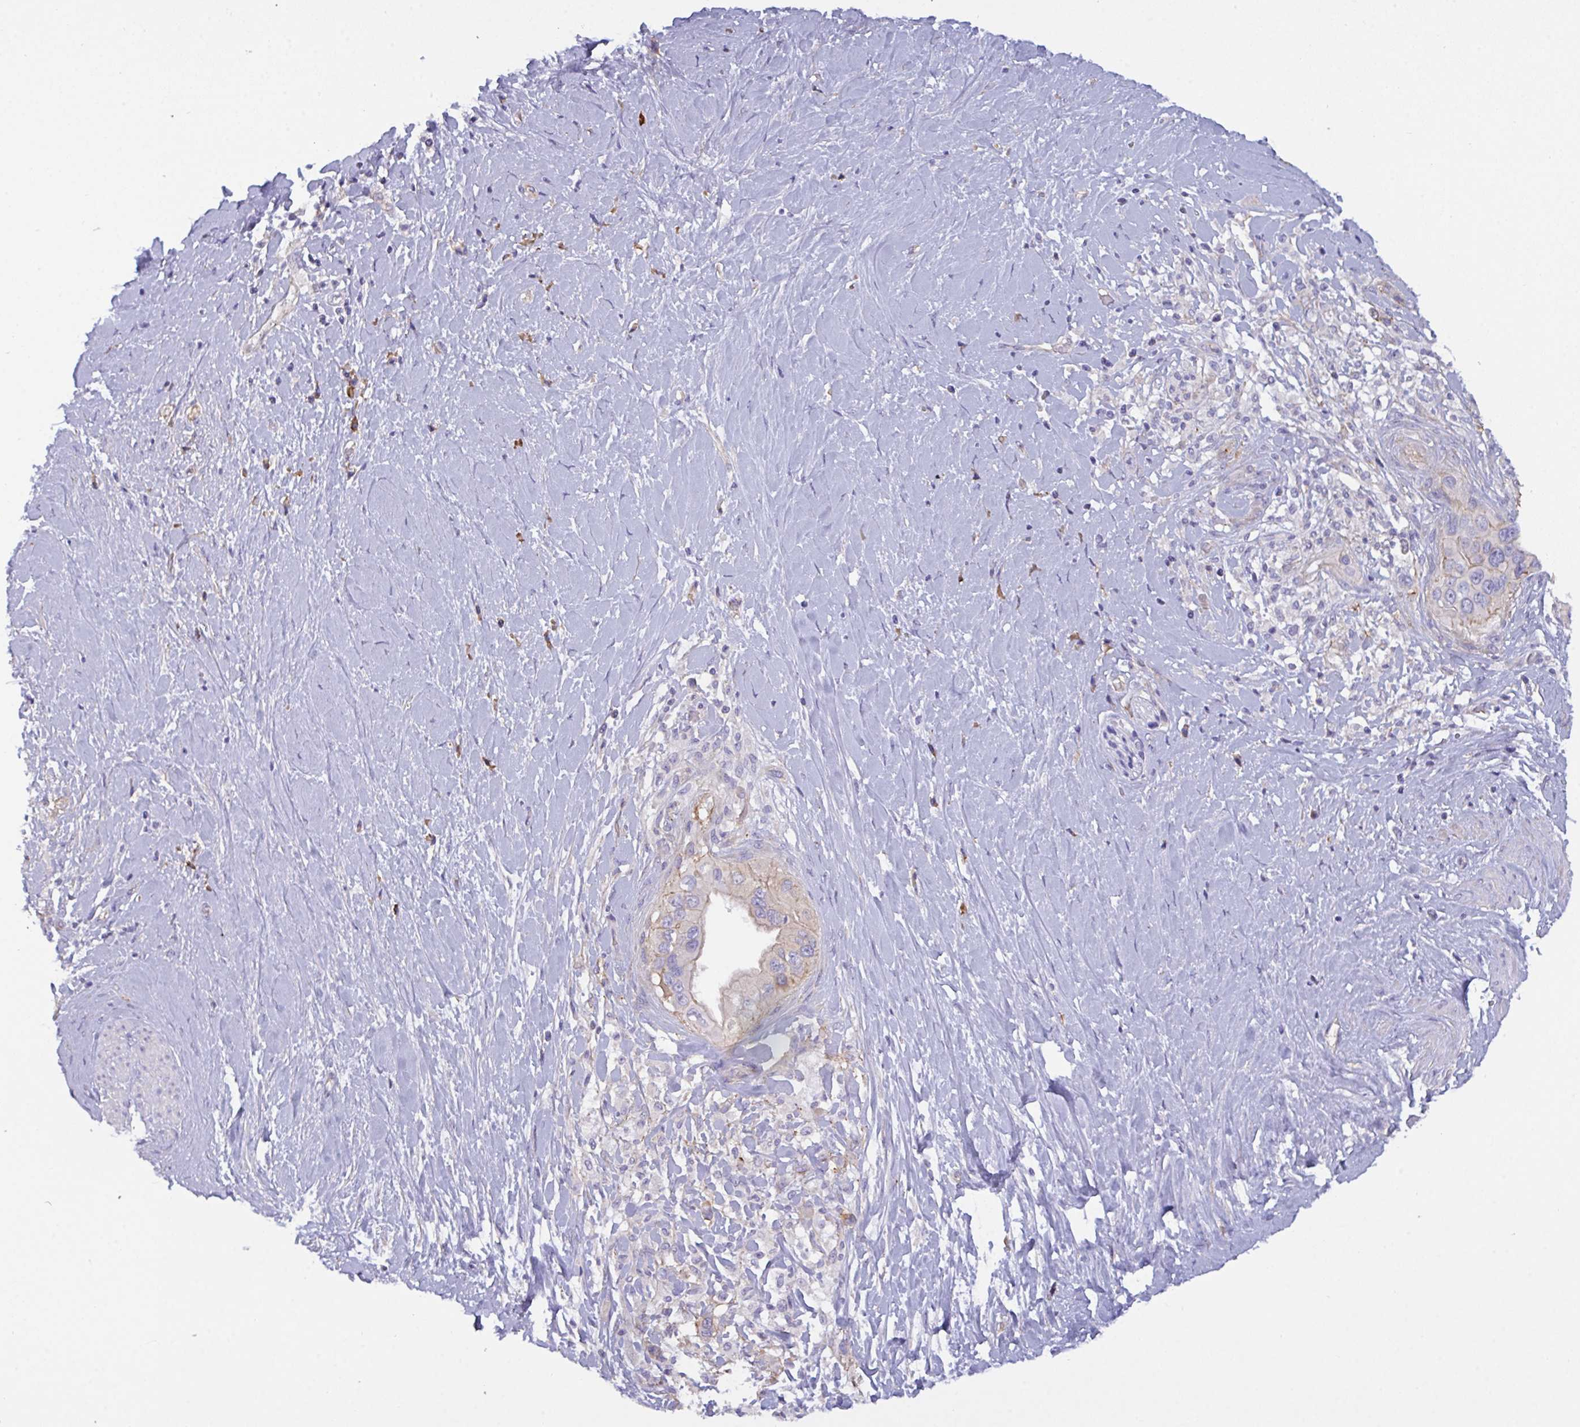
{"staining": {"intensity": "weak", "quantity": "<25%", "location": "cytoplasmic/membranous"}, "tissue": "pancreatic cancer", "cell_type": "Tumor cells", "image_type": "cancer", "snomed": [{"axis": "morphology", "description": "Adenocarcinoma, NOS"}, {"axis": "topography", "description": "Pancreas"}], "caption": "Tumor cells are negative for protein expression in human adenocarcinoma (pancreatic).", "gene": "SLC66A1", "patient": {"sex": "female", "age": 56}}